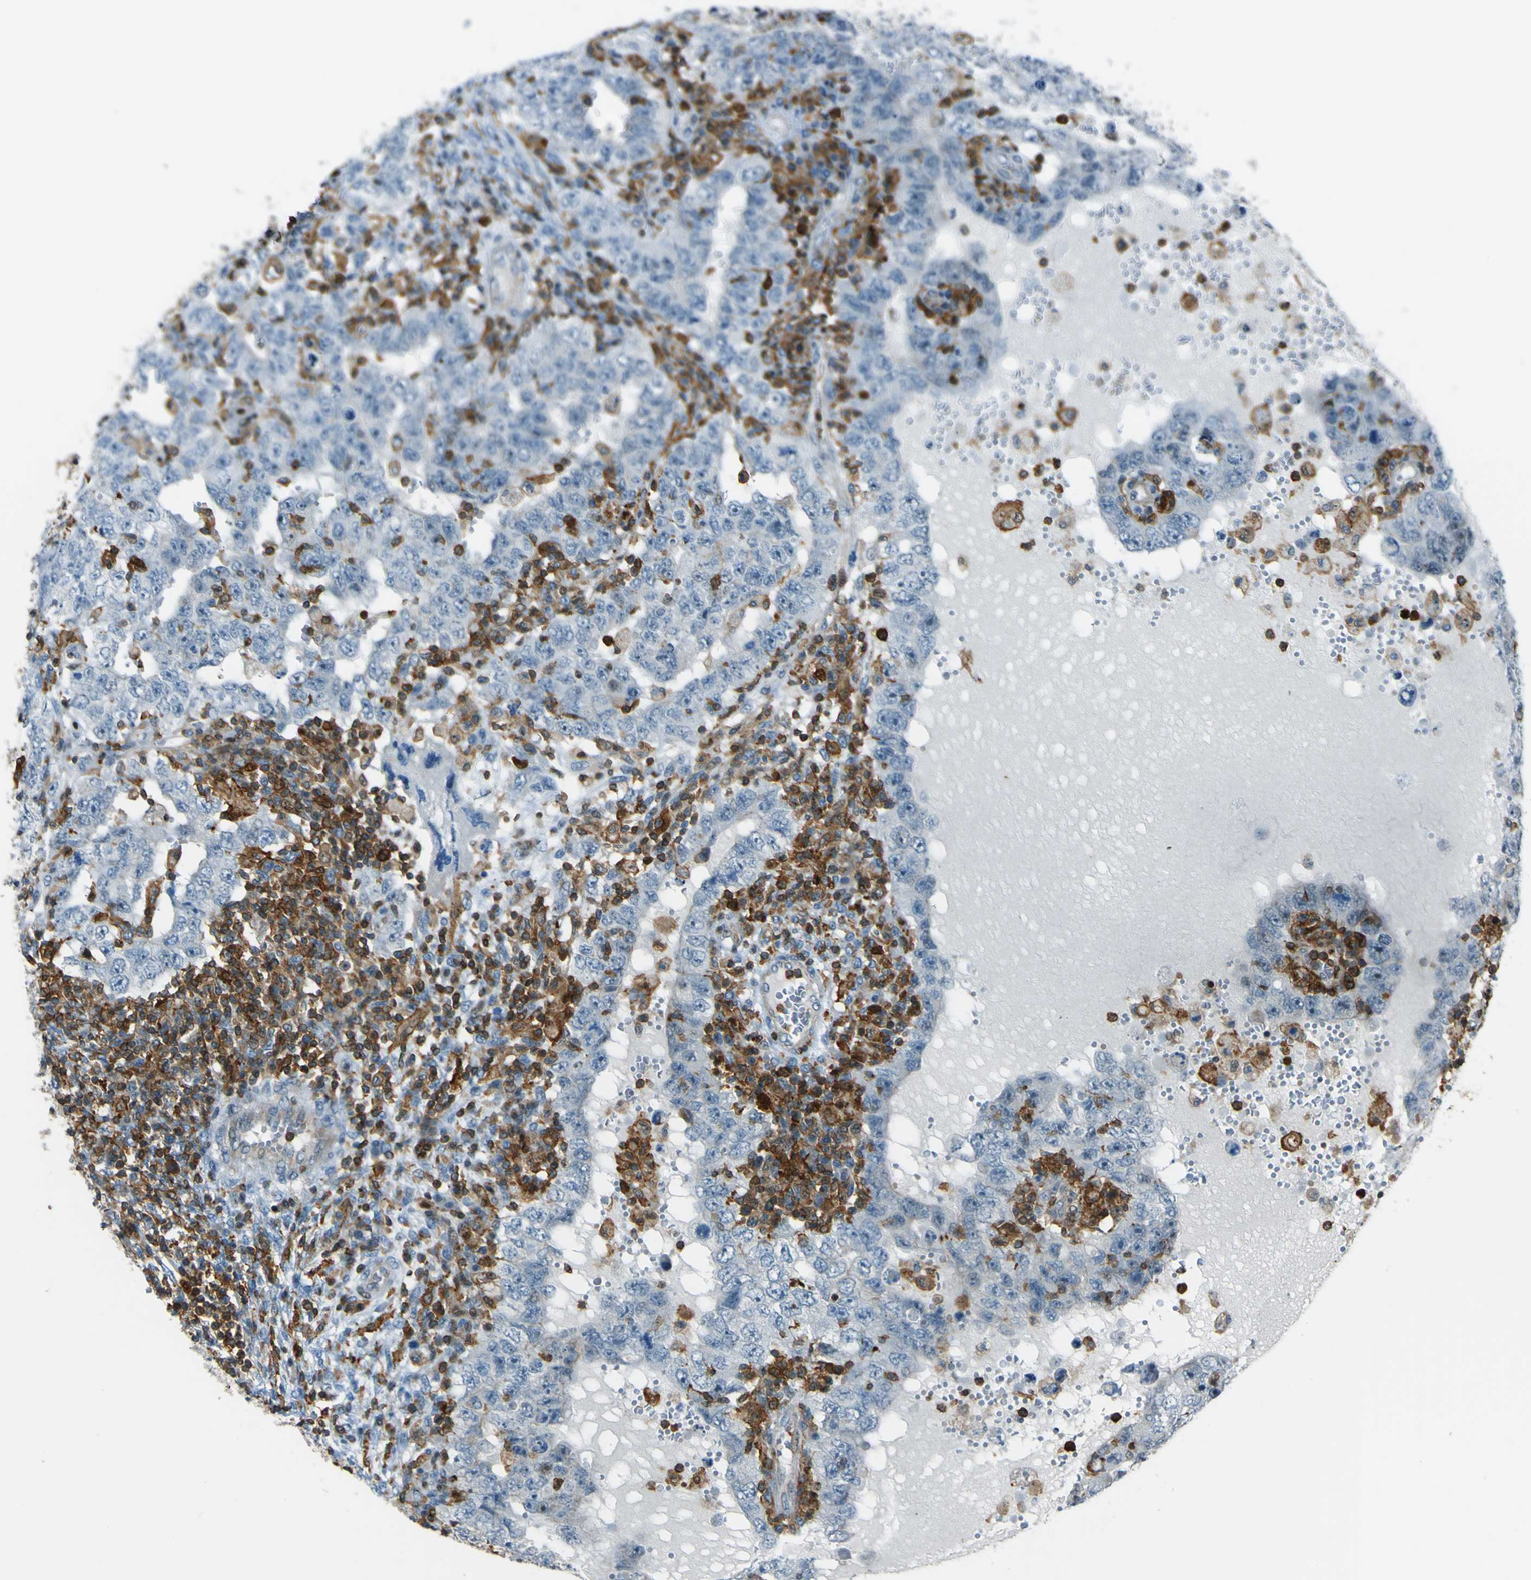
{"staining": {"intensity": "negative", "quantity": "none", "location": "none"}, "tissue": "testis cancer", "cell_type": "Tumor cells", "image_type": "cancer", "snomed": [{"axis": "morphology", "description": "Carcinoma, Embryonal, NOS"}, {"axis": "topography", "description": "Testis"}], "caption": "There is no significant positivity in tumor cells of testis embryonal carcinoma. (DAB immunohistochemistry (IHC), high magnification).", "gene": "PCDHB5", "patient": {"sex": "male", "age": 26}}